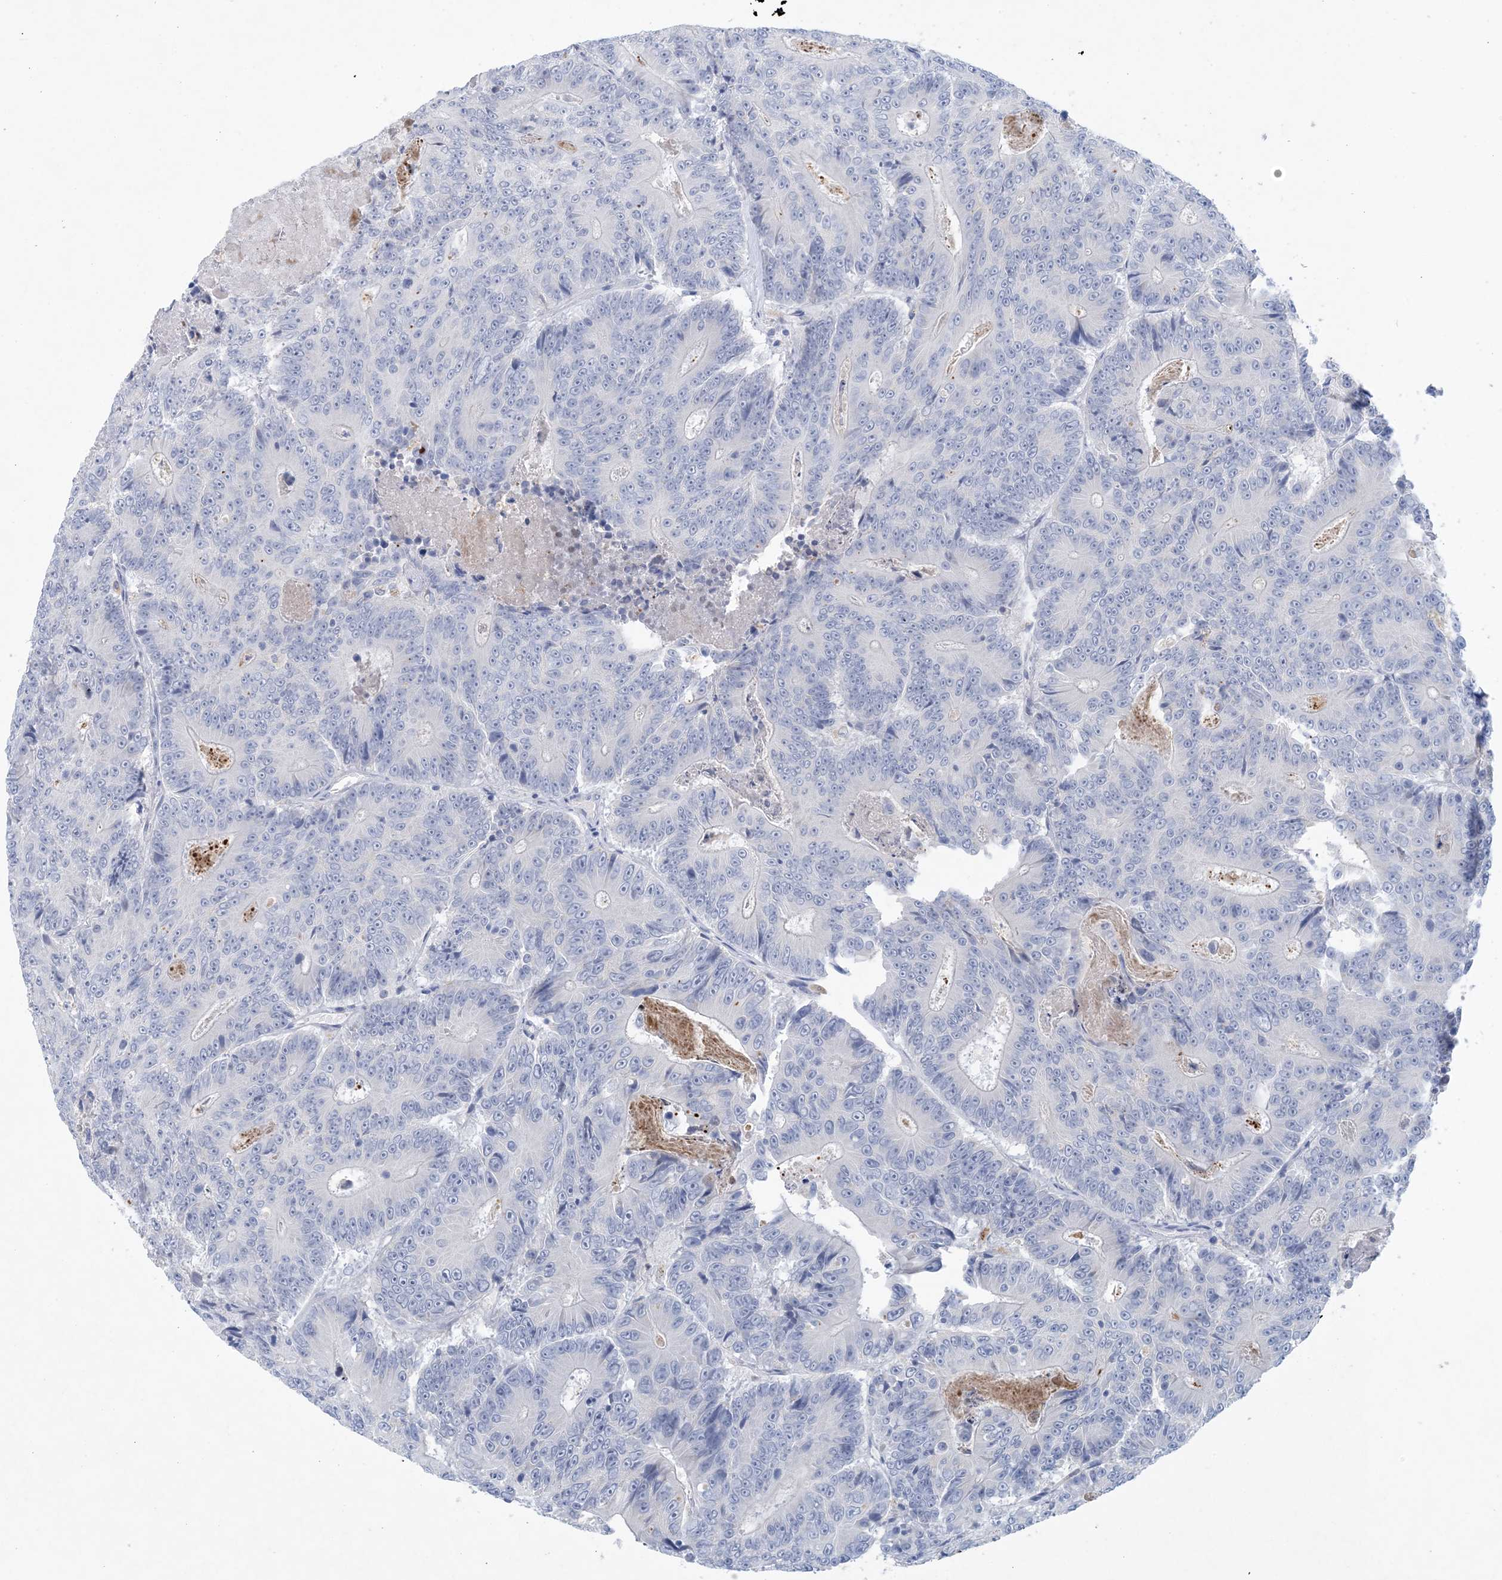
{"staining": {"intensity": "negative", "quantity": "none", "location": "none"}, "tissue": "colorectal cancer", "cell_type": "Tumor cells", "image_type": "cancer", "snomed": [{"axis": "morphology", "description": "Adenocarcinoma, NOS"}, {"axis": "topography", "description": "Colon"}], "caption": "Tumor cells are negative for protein expression in human colorectal adenocarcinoma. (IHC, brightfield microscopy, high magnification).", "gene": "GABRG1", "patient": {"sex": "male", "age": 83}}